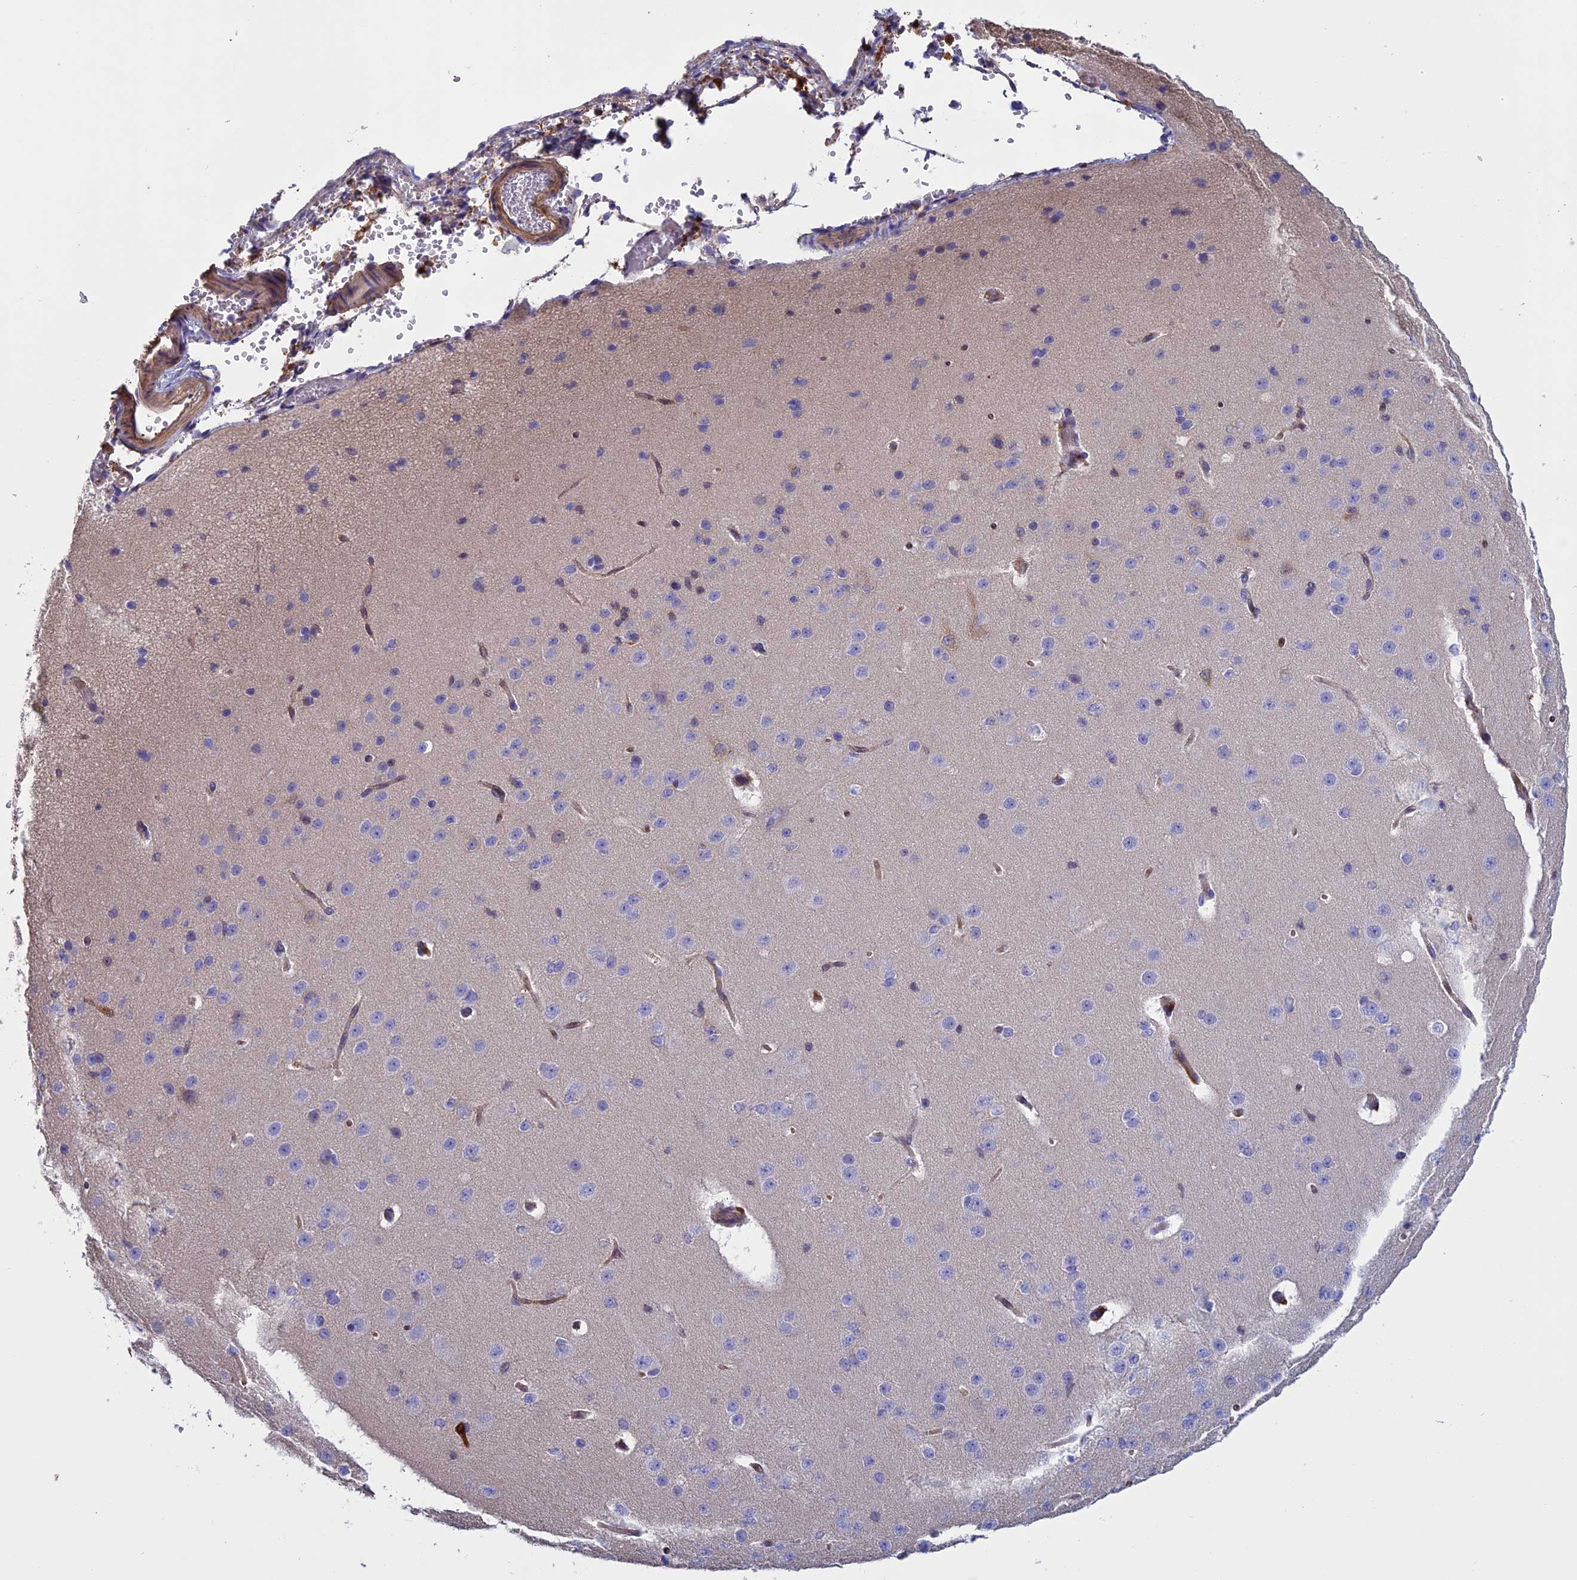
{"staining": {"intensity": "moderate", "quantity": "25%-75%", "location": "cytoplasmic/membranous"}, "tissue": "cerebral cortex", "cell_type": "Endothelial cells", "image_type": "normal", "snomed": [{"axis": "morphology", "description": "Normal tissue, NOS"}, {"axis": "morphology", "description": "Developmental malformation"}, {"axis": "topography", "description": "Cerebral cortex"}], "caption": "IHC of unremarkable human cerebral cortex shows medium levels of moderate cytoplasmic/membranous positivity in about 25%-75% of endothelial cells.", "gene": "ARHGAP18", "patient": {"sex": "female", "age": 30}}